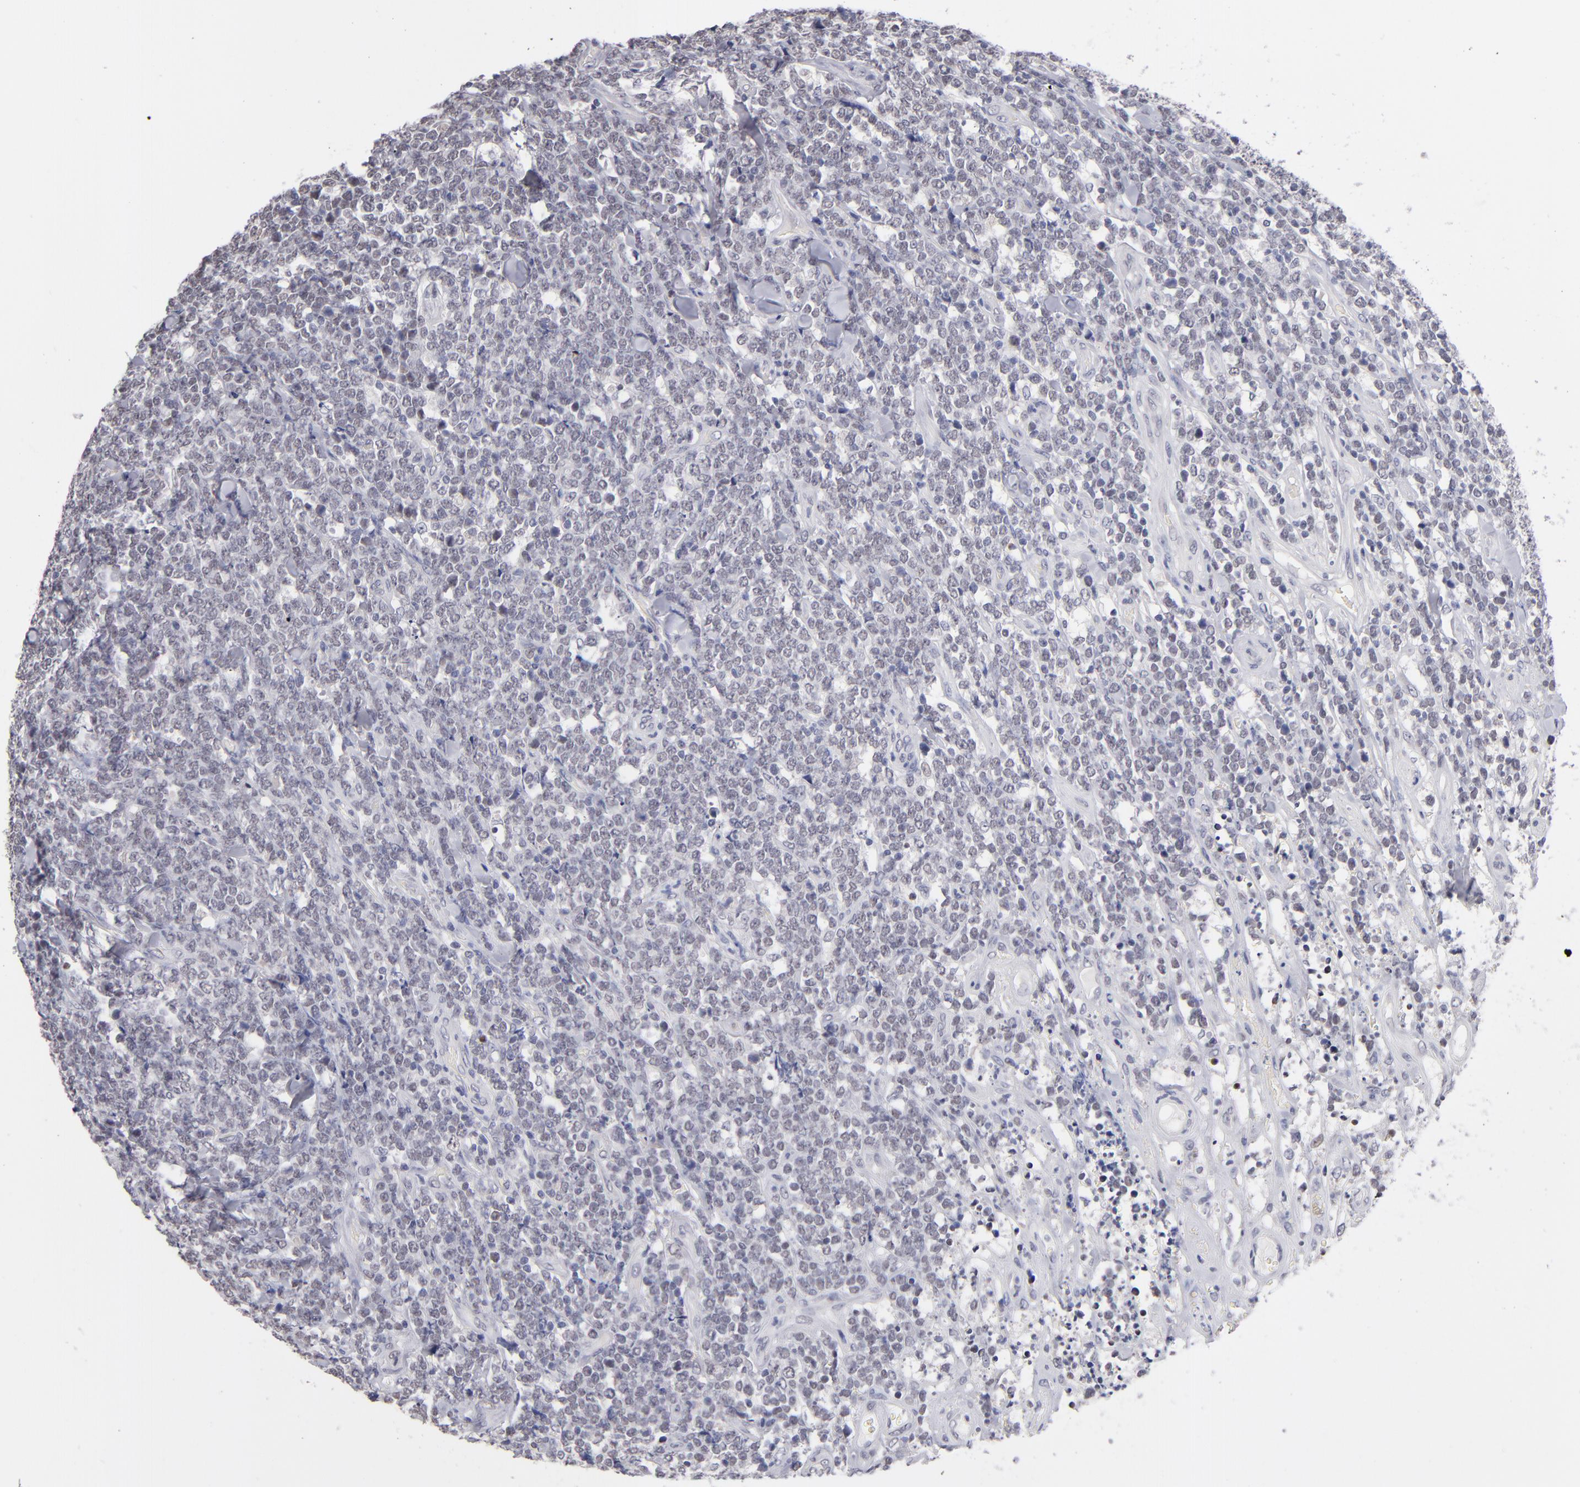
{"staining": {"intensity": "weak", "quantity": "25%-75%", "location": "nuclear"}, "tissue": "lymphoma", "cell_type": "Tumor cells", "image_type": "cancer", "snomed": [{"axis": "morphology", "description": "Malignant lymphoma, non-Hodgkin's type, High grade"}, {"axis": "topography", "description": "Small intestine"}, {"axis": "topography", "description": "Colon"}], "caption": "Lymphoma stained with IHC exhibits weak nuclear staining in about 25%-75% of tumor cells.", "gene": "TEX11", "patient": {"sex": "male", "age": 8}}